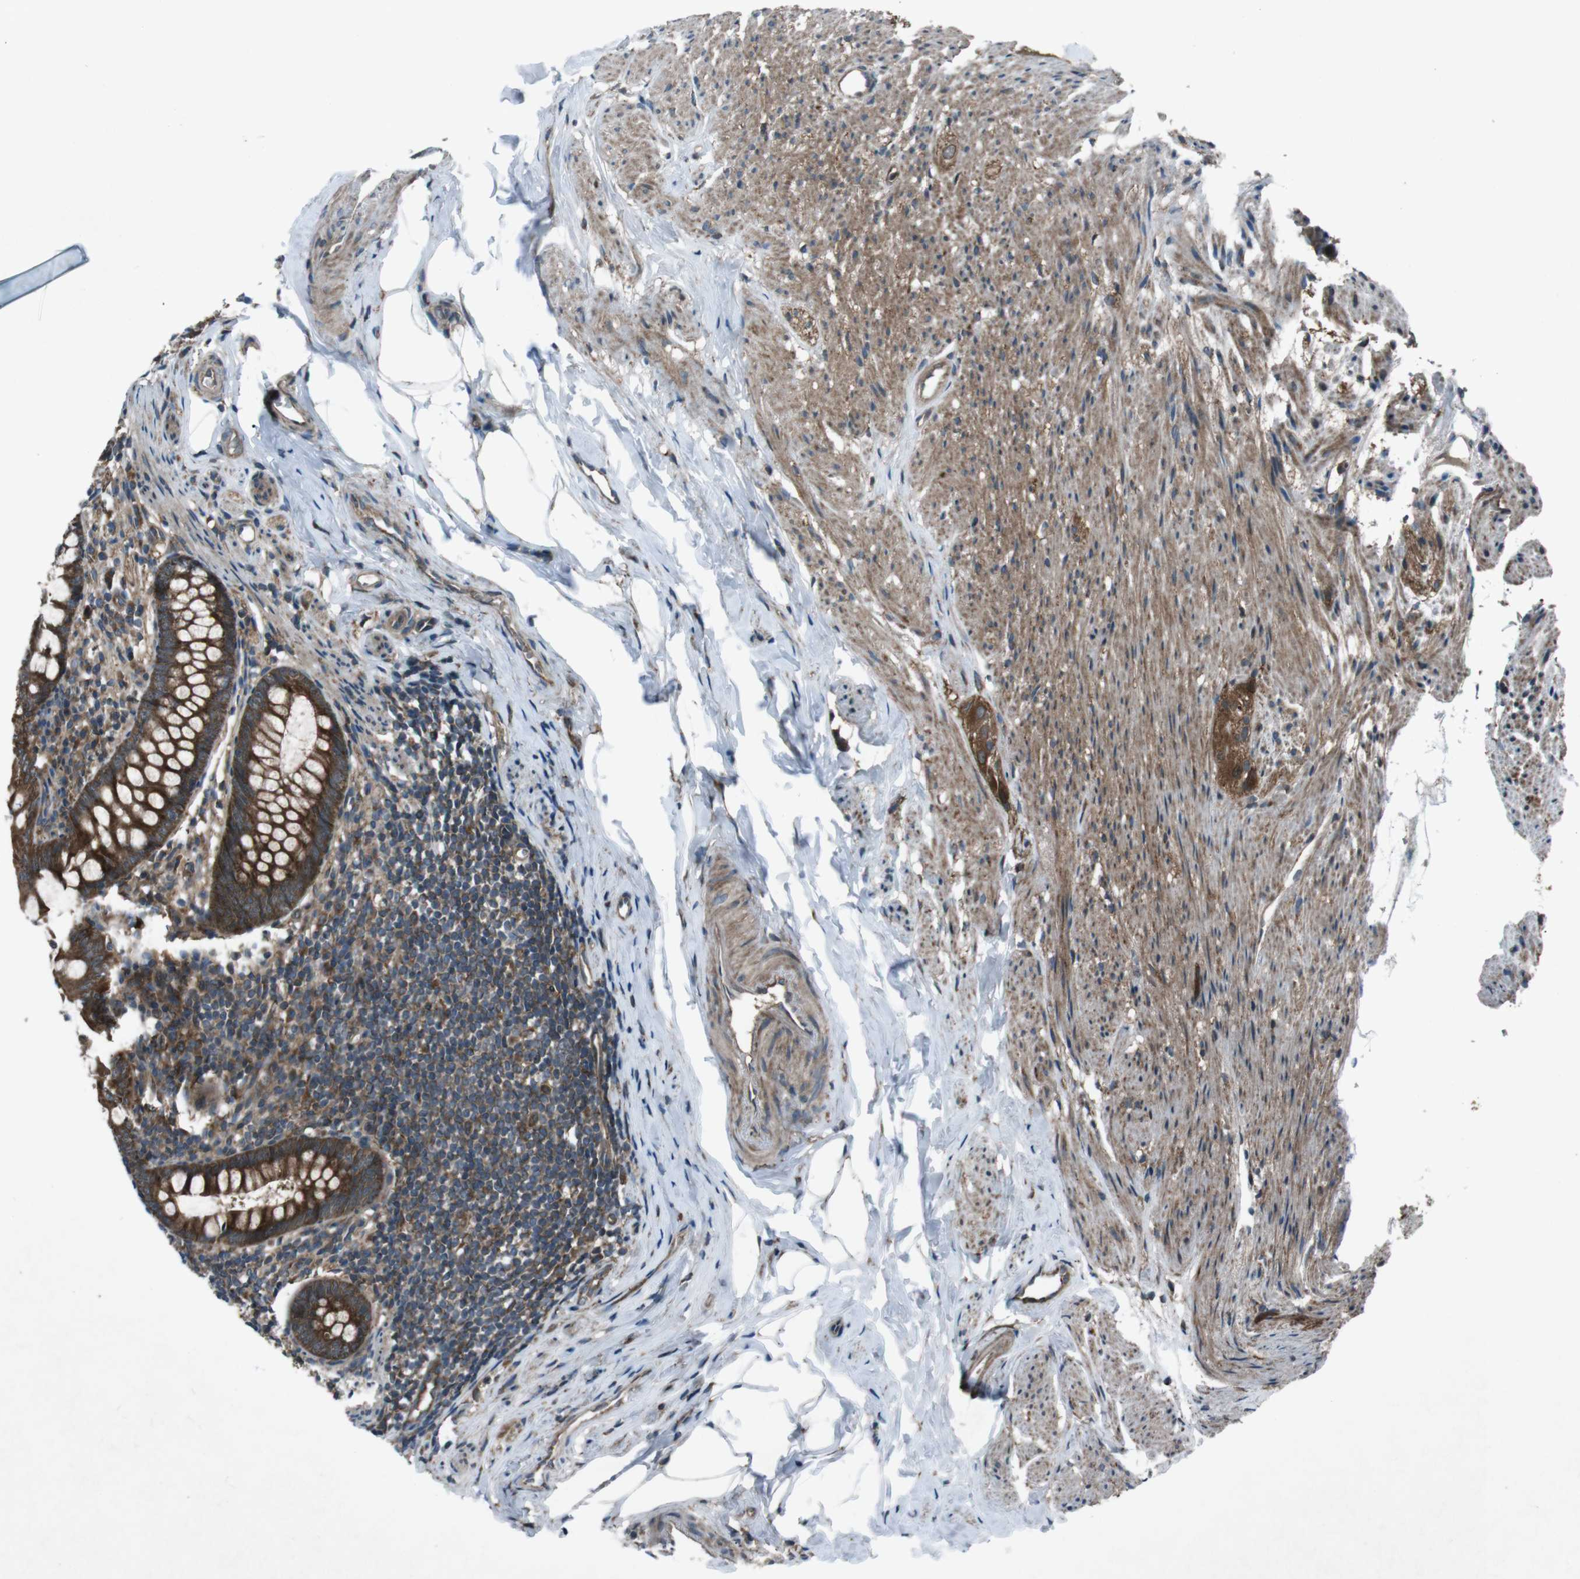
{"staining": {"intensity": "strong", "quantity": ">75%", "location": "cytoplasmic/membranous"}, "tissue": "appendix", "cell_type": "Glandular cells", "image_type": "normal", "snomed": [{"axis": "morphology", "description": "Normal tissue, NOS"}, {"axis": "topography", "description": "Appendix"}], "caption": "Appendix stained with DAB (3,3'-diaminobenzidine) IHC reveals high levels of strong cytoplasmic/membranous positivity in approximately >75% of glandular cells.", "gene": "SLC27A4", "patient": {"sex": "female", "age": 77}}